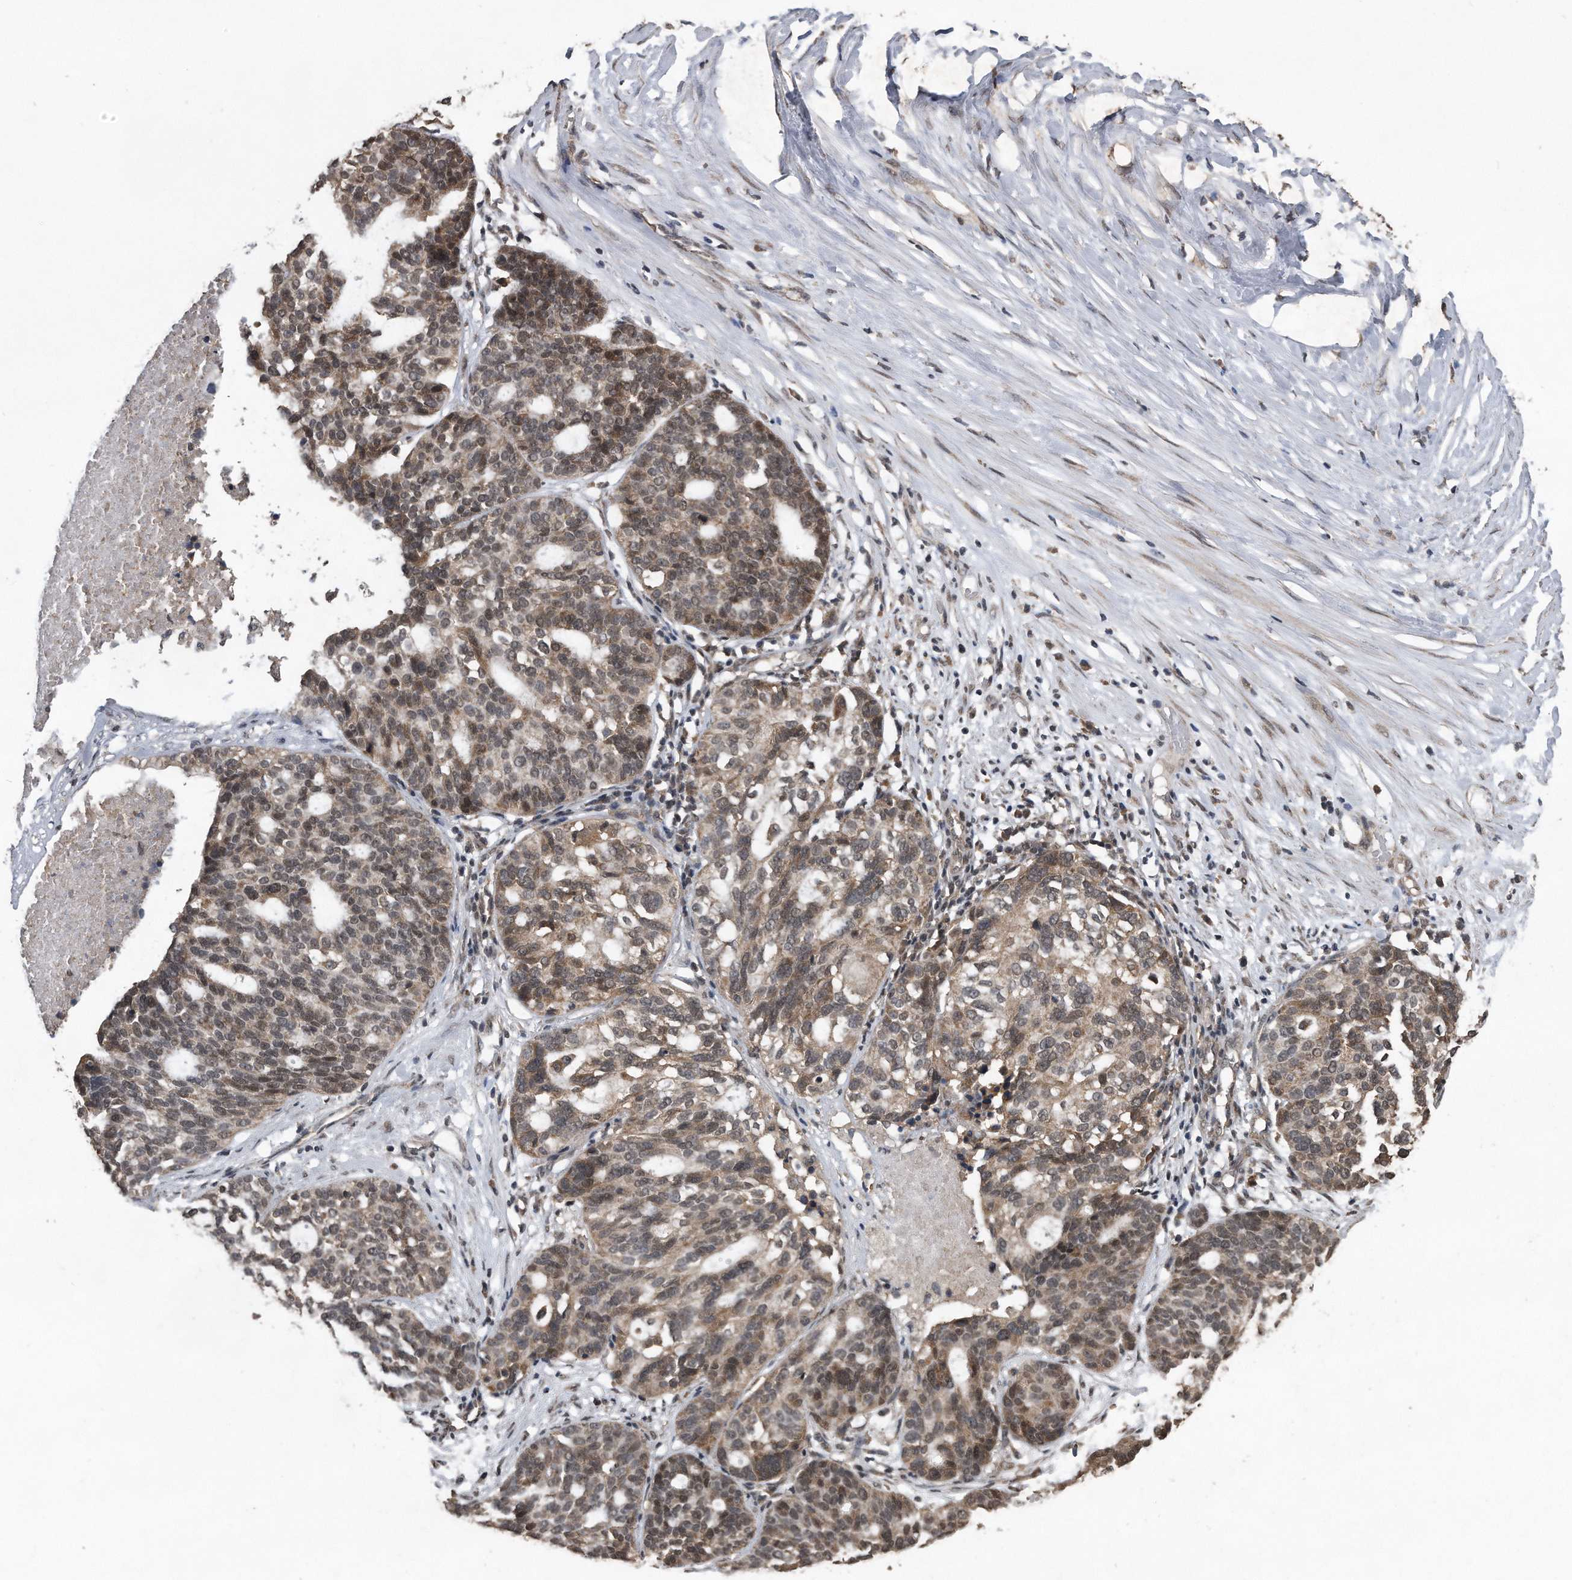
{"staining": {"intensity": "weak", "quantity": "25%-75%", "location": "cytoplasmic/membranous"}, "tissue": "ovarian cancer", "cell_type": "Tumor cells", "image_type": "cancer", "snomed": [{"axis": "morphology", "description": "Cystadenocarcinoma, serous, NOS"}, {"axis": "topography", "description": "Ovary"}], "caption": "DAB immunohistochemical staining of human ovarian cancer reveals weak cytoplasmic/membranous protein positivity in about 25%-75% of tumor cells.", "gene": "CRYZL1", "patient": {"sex": "female", "age": 59}}